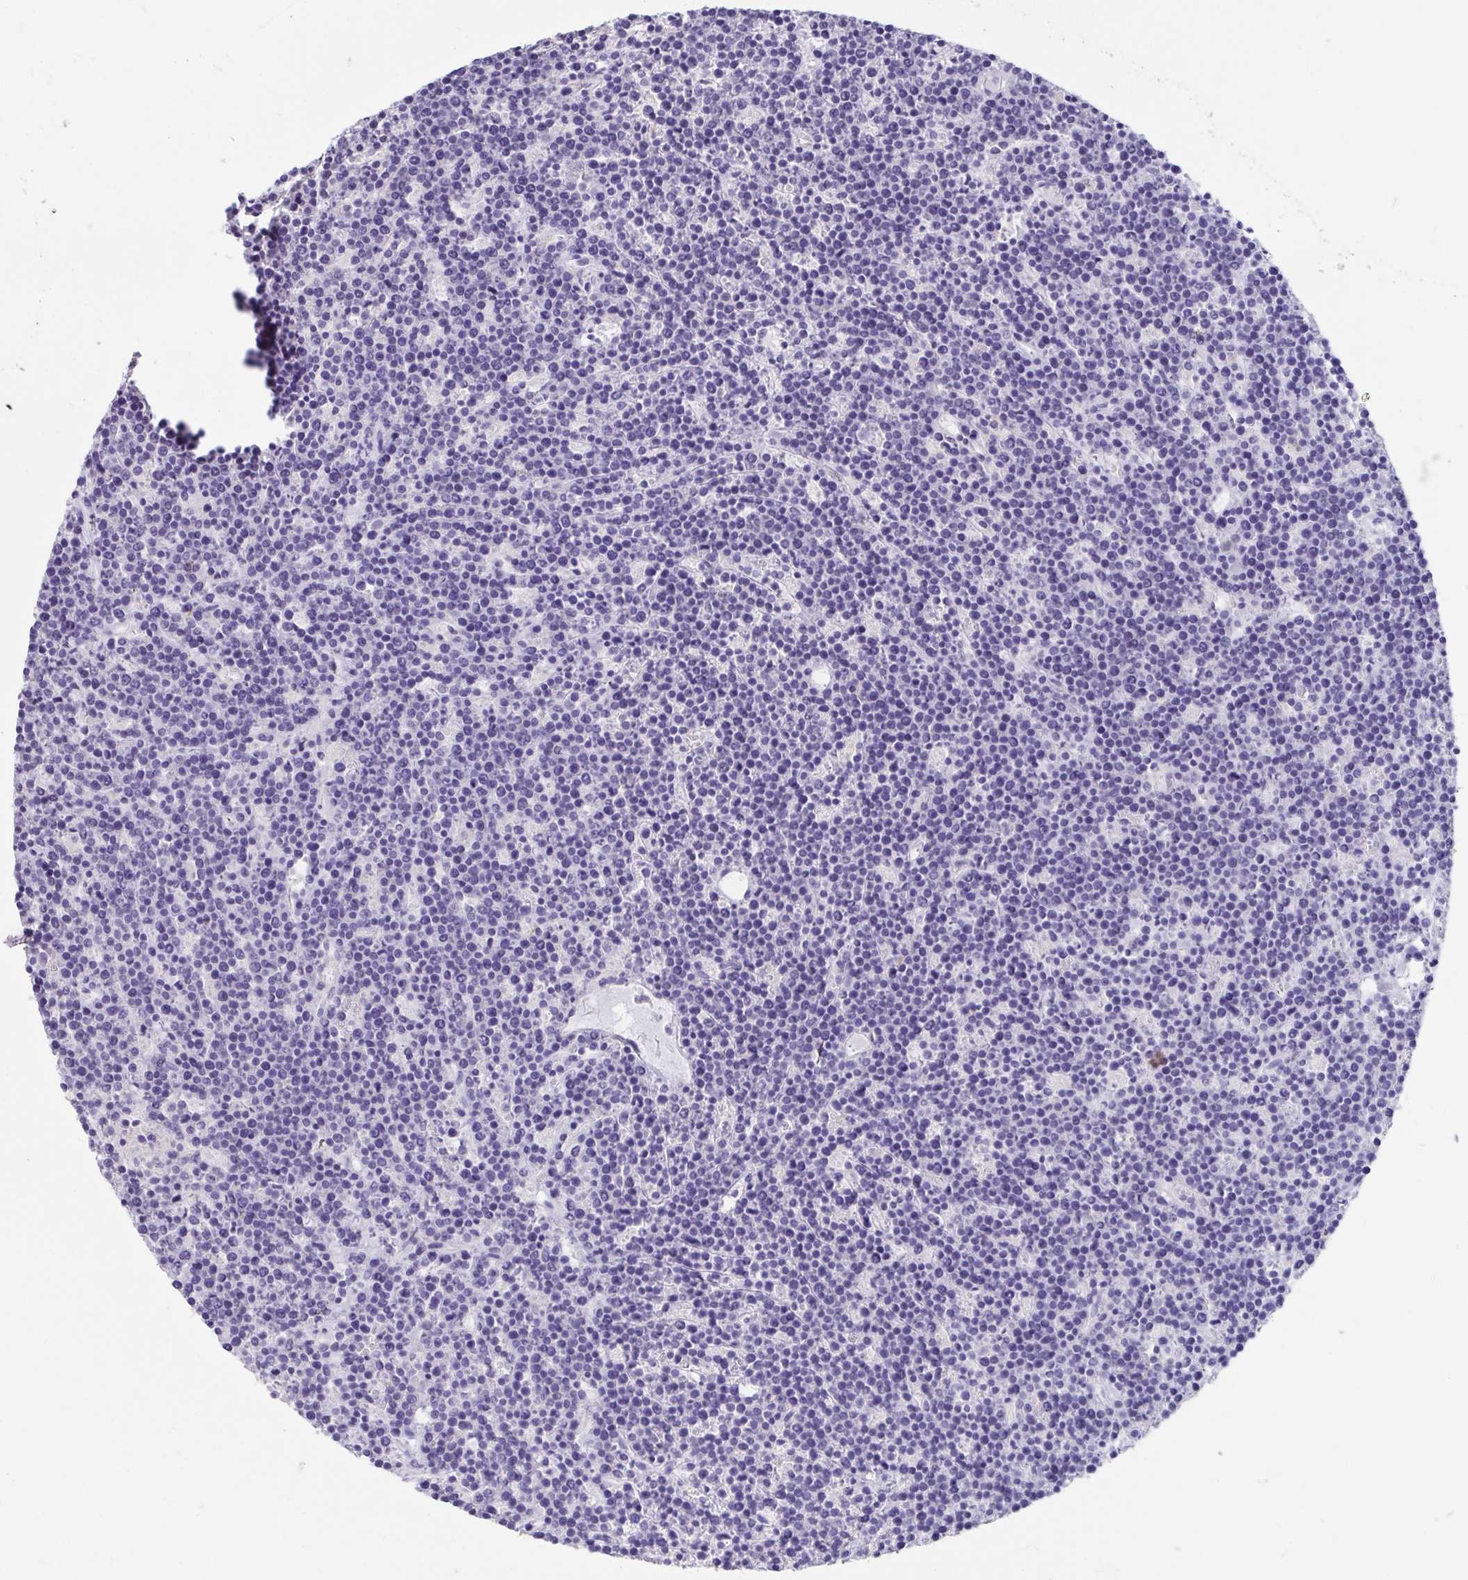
{"staining": {"intensity": "negative", "quantity": "none", "location": "none"}, "tissue": "lymphoma", "cell_type": "Tumor cells", "image_type": "cancer", "snomed": [{"axis": "morphology", "description": "Malignant lymphoma, non-Hodgkin's type, High grade"}, {"axis": "topography", "description": "Ovary"}], "caption": "Immunohistochemistry (IHC) image of high-grade malignant lymphoma, non-Hodgkin's type stained for a protein (brown), which displays no expression in tumor cells. Brightfield microscopy of IHC stained with DAB (3,3'-diaminobenzidine) (brown) and hematoxylin (blue), captured at high magnification.", "gene": "FABP3", "patient": {"sex": "female", "age": 56}}